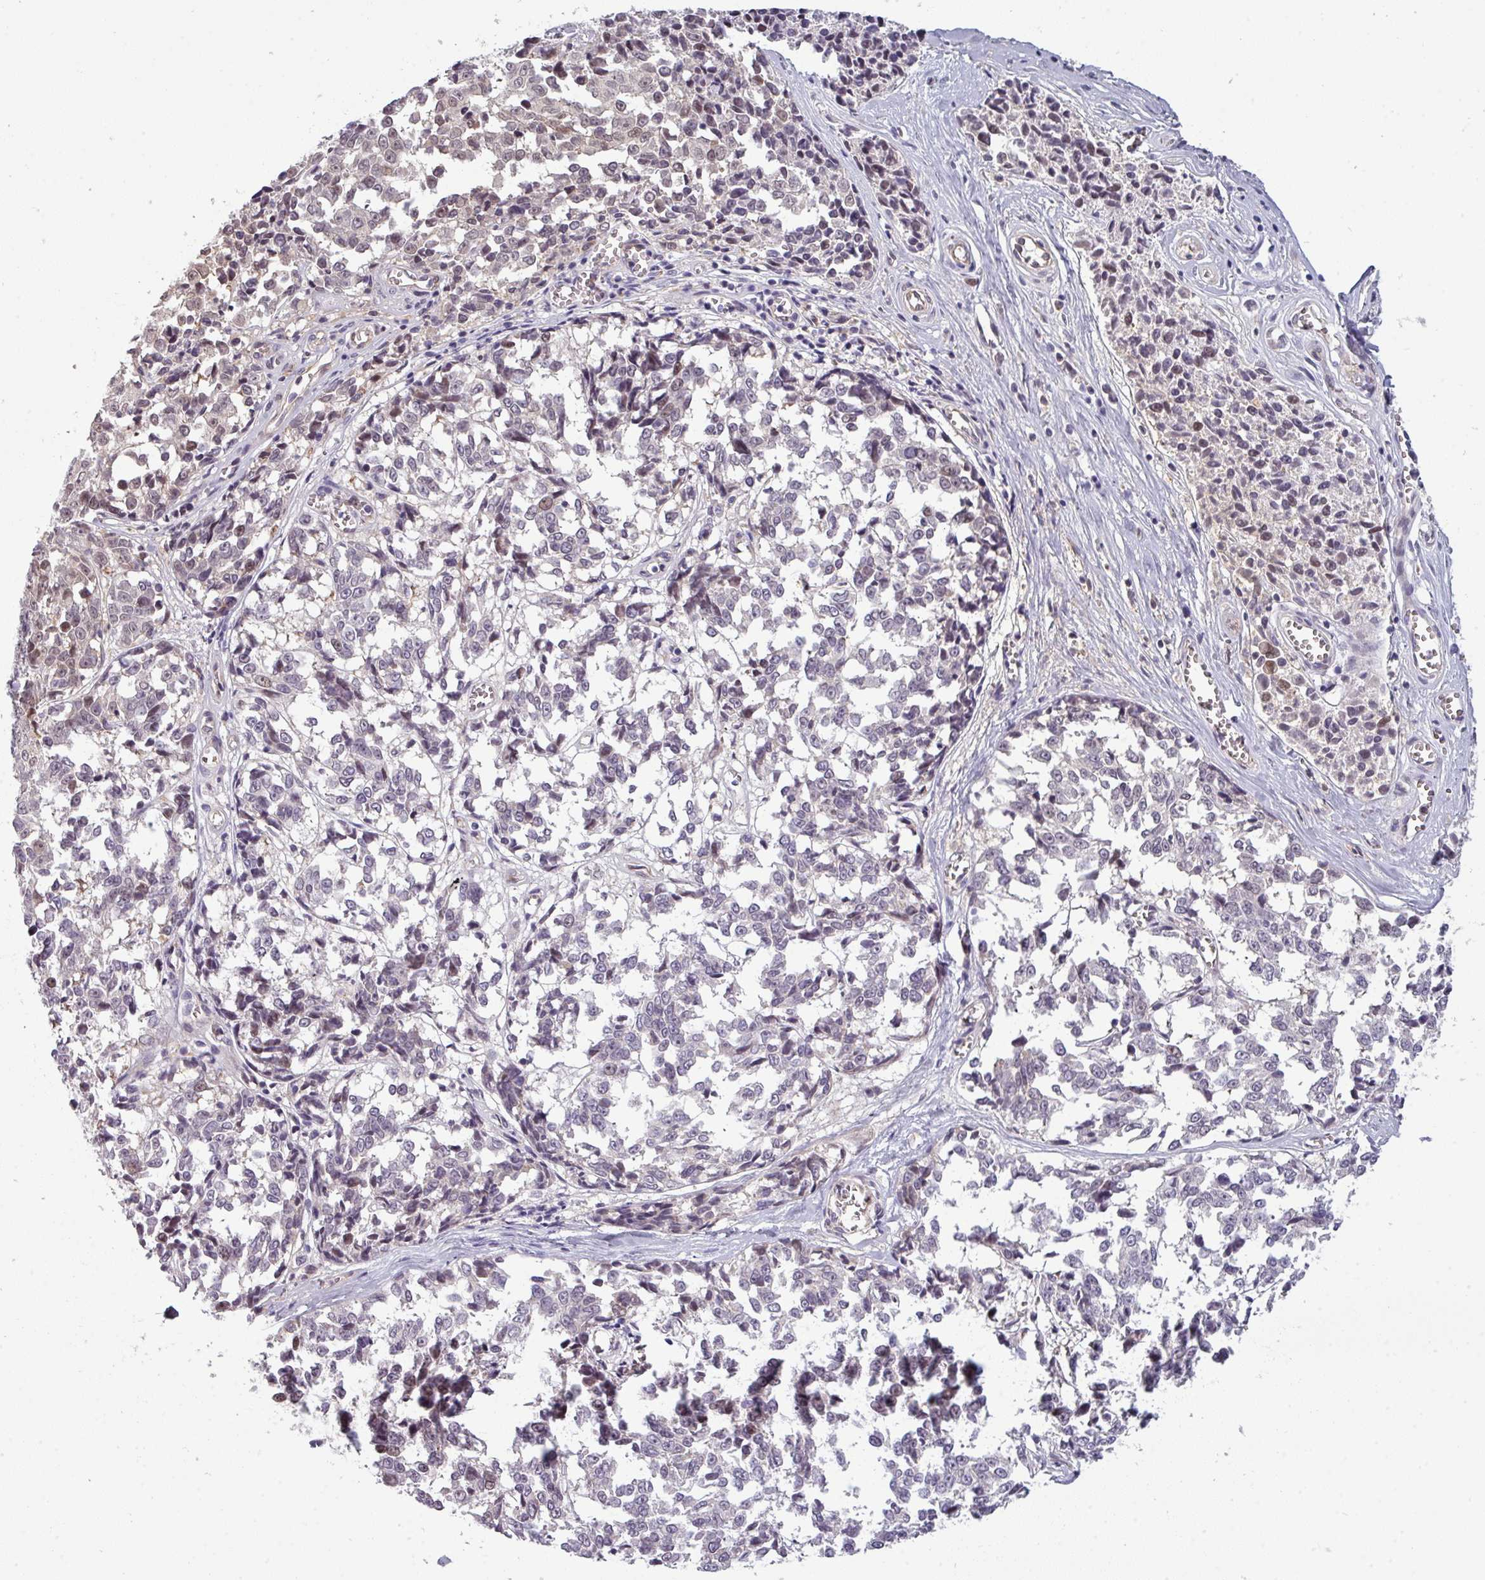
{"staining": {"intensity": "weak", "quantity": "<25%", "location": "cytoplasmic/membranous,nuclear"}, "tissue": "melanoma", "cell_type": "Tumor cells", "image_type": "cancer", "snomed": [{"axis": "morphology", "description": "Malignant melanoma, NOS"}, {"axis": "topography", "description": "Skin"}], "caption": "Tumor cells are negative for brown protein staining in malignant melanoma.", "gene": "PRAMEF12", "patient": {"sex": "female", "age": 64}}